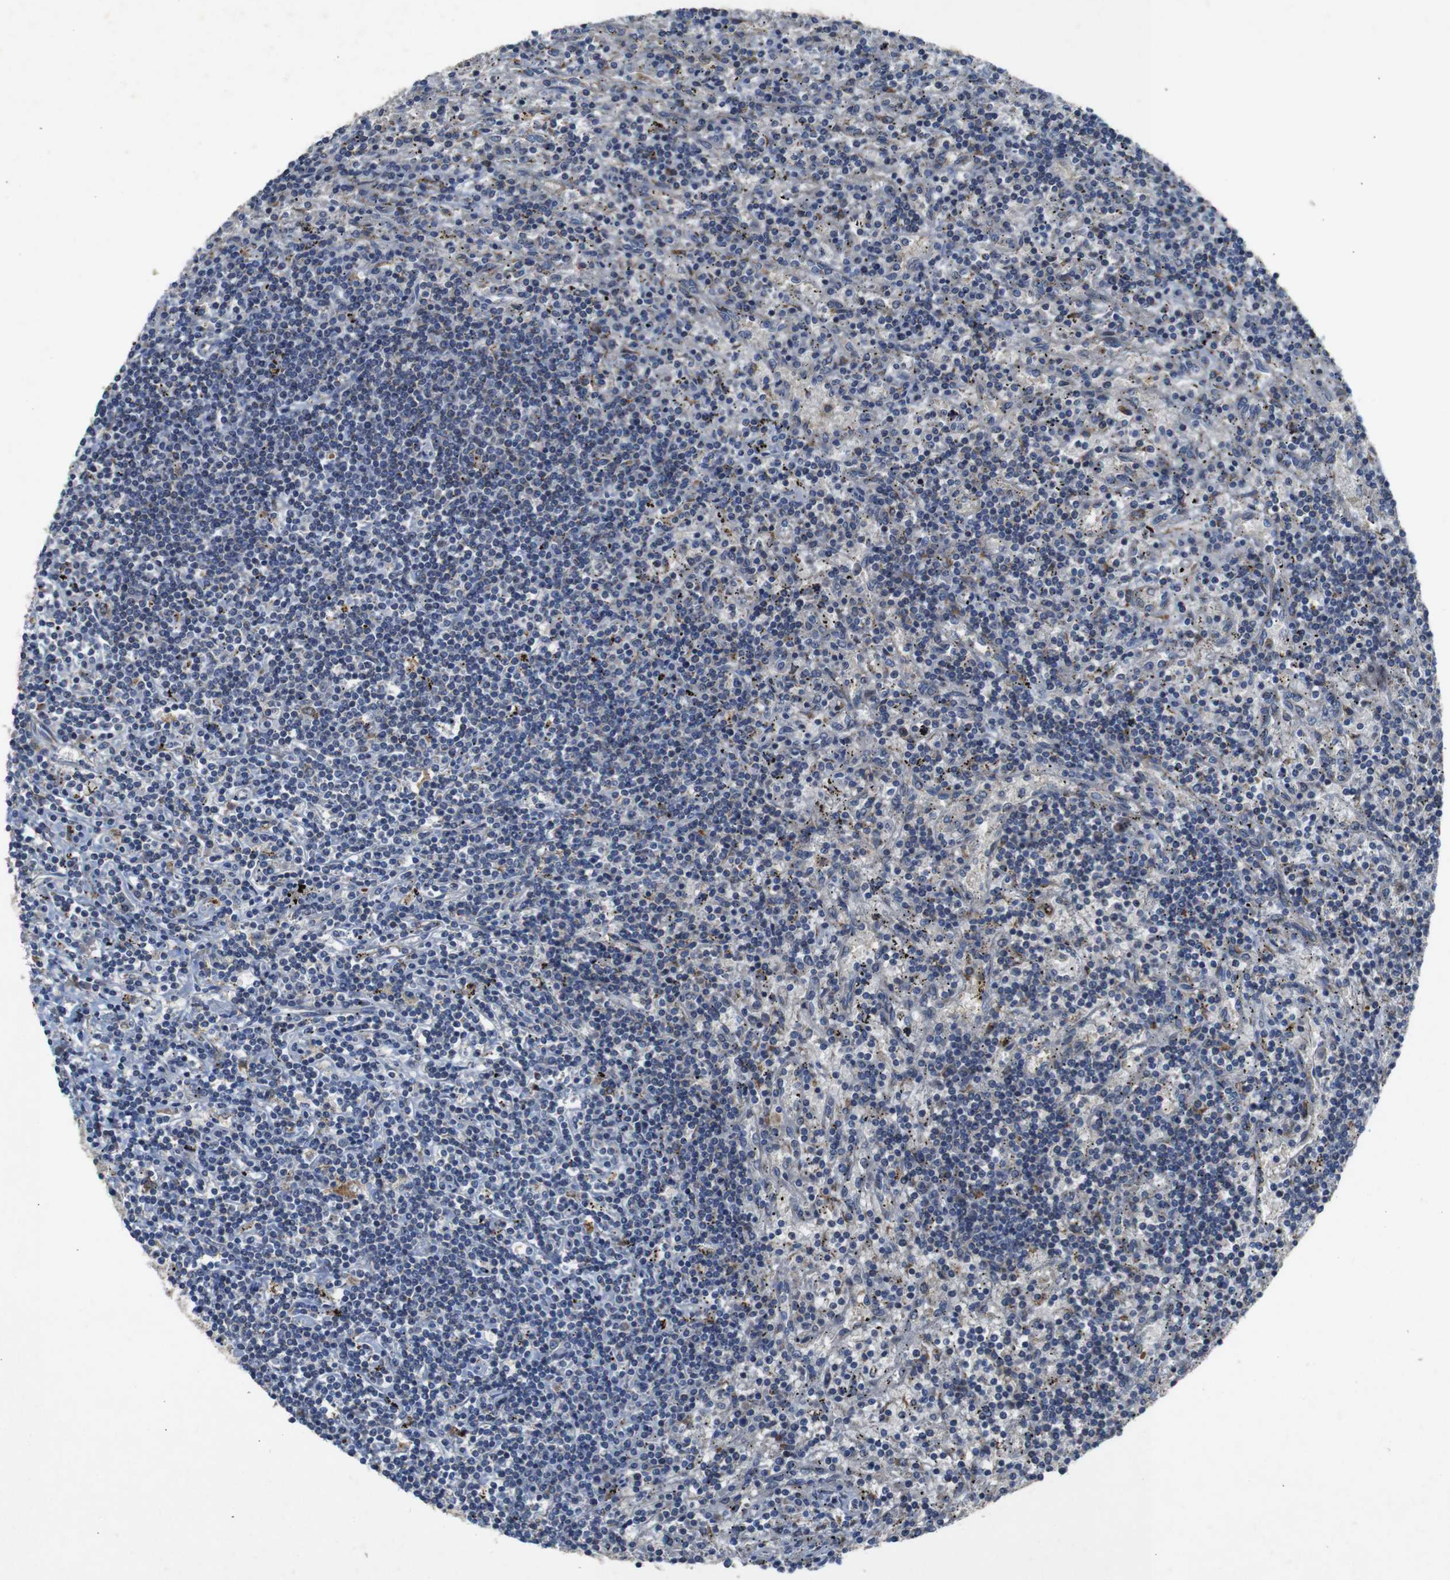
{"staining": {"intensity": "weak", "quantity": "25%-75%", "location": "cytoplasmic/membranous"}, "tissue": "lymphoma", "cell_type": "Tumor cells", "image_type": "cancer", "snomed": [{"axis": "morphology", "description": "Malignant lymphoma, non-Hodgkin's type, Low grade"}, {"axis": "topography", "description": "Spleen"}], "caption": "The micrograph demonstrates a brown stain indicating the presence of a protein in the cytoplasmic/membranous of tumor cells in low-grade malignant lymphoma, non-Hodgkin's type.", "gene": "CHST10", "patient": {"sex": "male", "age": 76}}